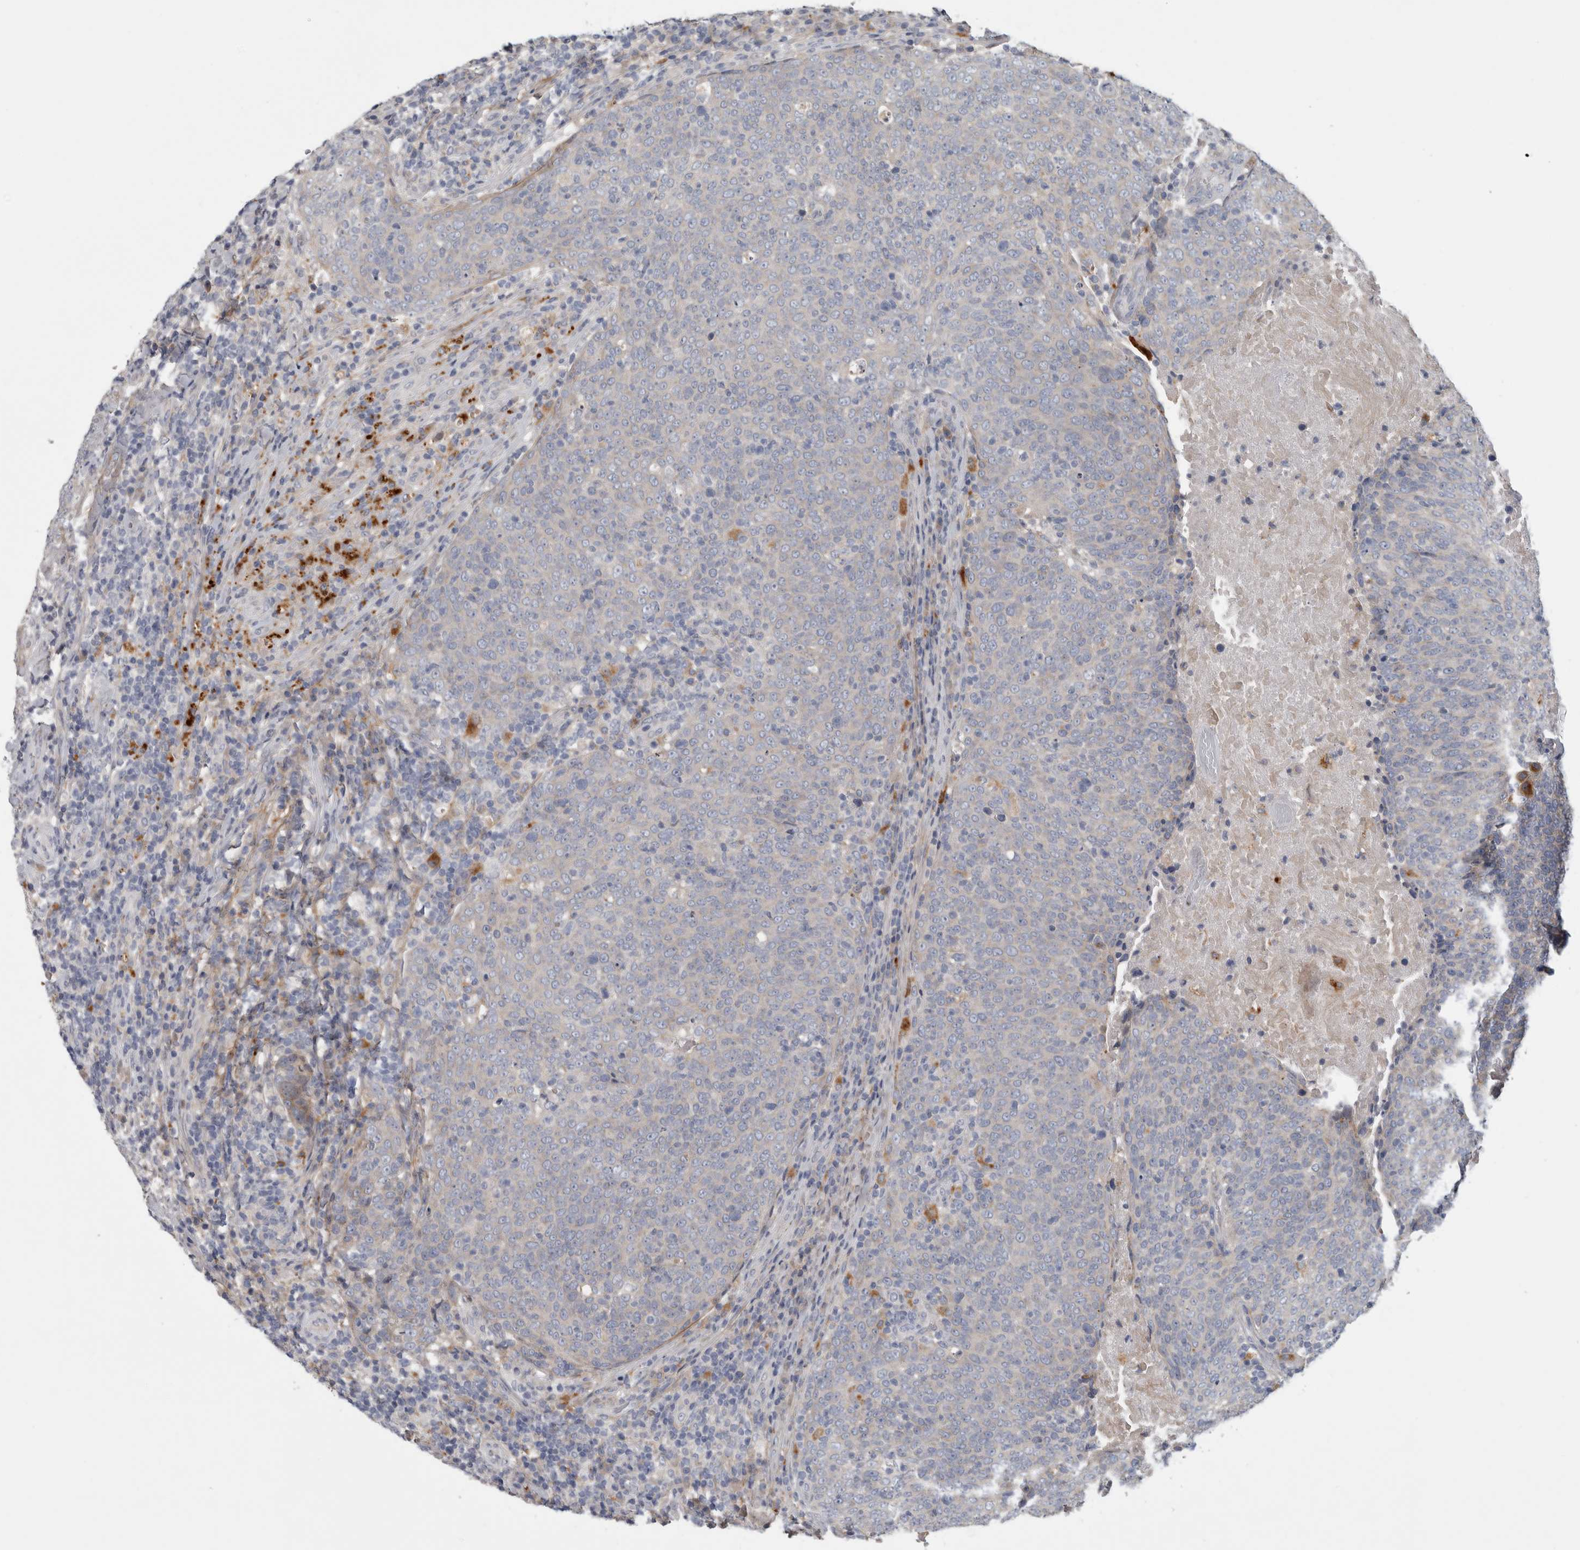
{"staining": {"intensity": "negative", "quantity": "none", "location": "none"}, "tissue": "head and neck cancer", "cell_type": "Tumor cells", "image_type": "cancer", "snomed": [{"axis": "morphology", "description": "Squamous cell carcinoma, NOS"}, {"axis": "morphology", "description": "Squamous cell carcinoma, metastatic, NOS"}, {"axis": "topography", "description": "Lymph node"}, {"axis": "topography", "description": "Head-Neck"}], "caption": "High magnification brightfield microscopy of squamous cell carcinoma (head and neck) stained with DAB (brown) and counterstained with hematoxylin (blue): tumor cells show no significant expression.", "gene": "ATXN2", "patient": {"sex": "male", "age": 62}}